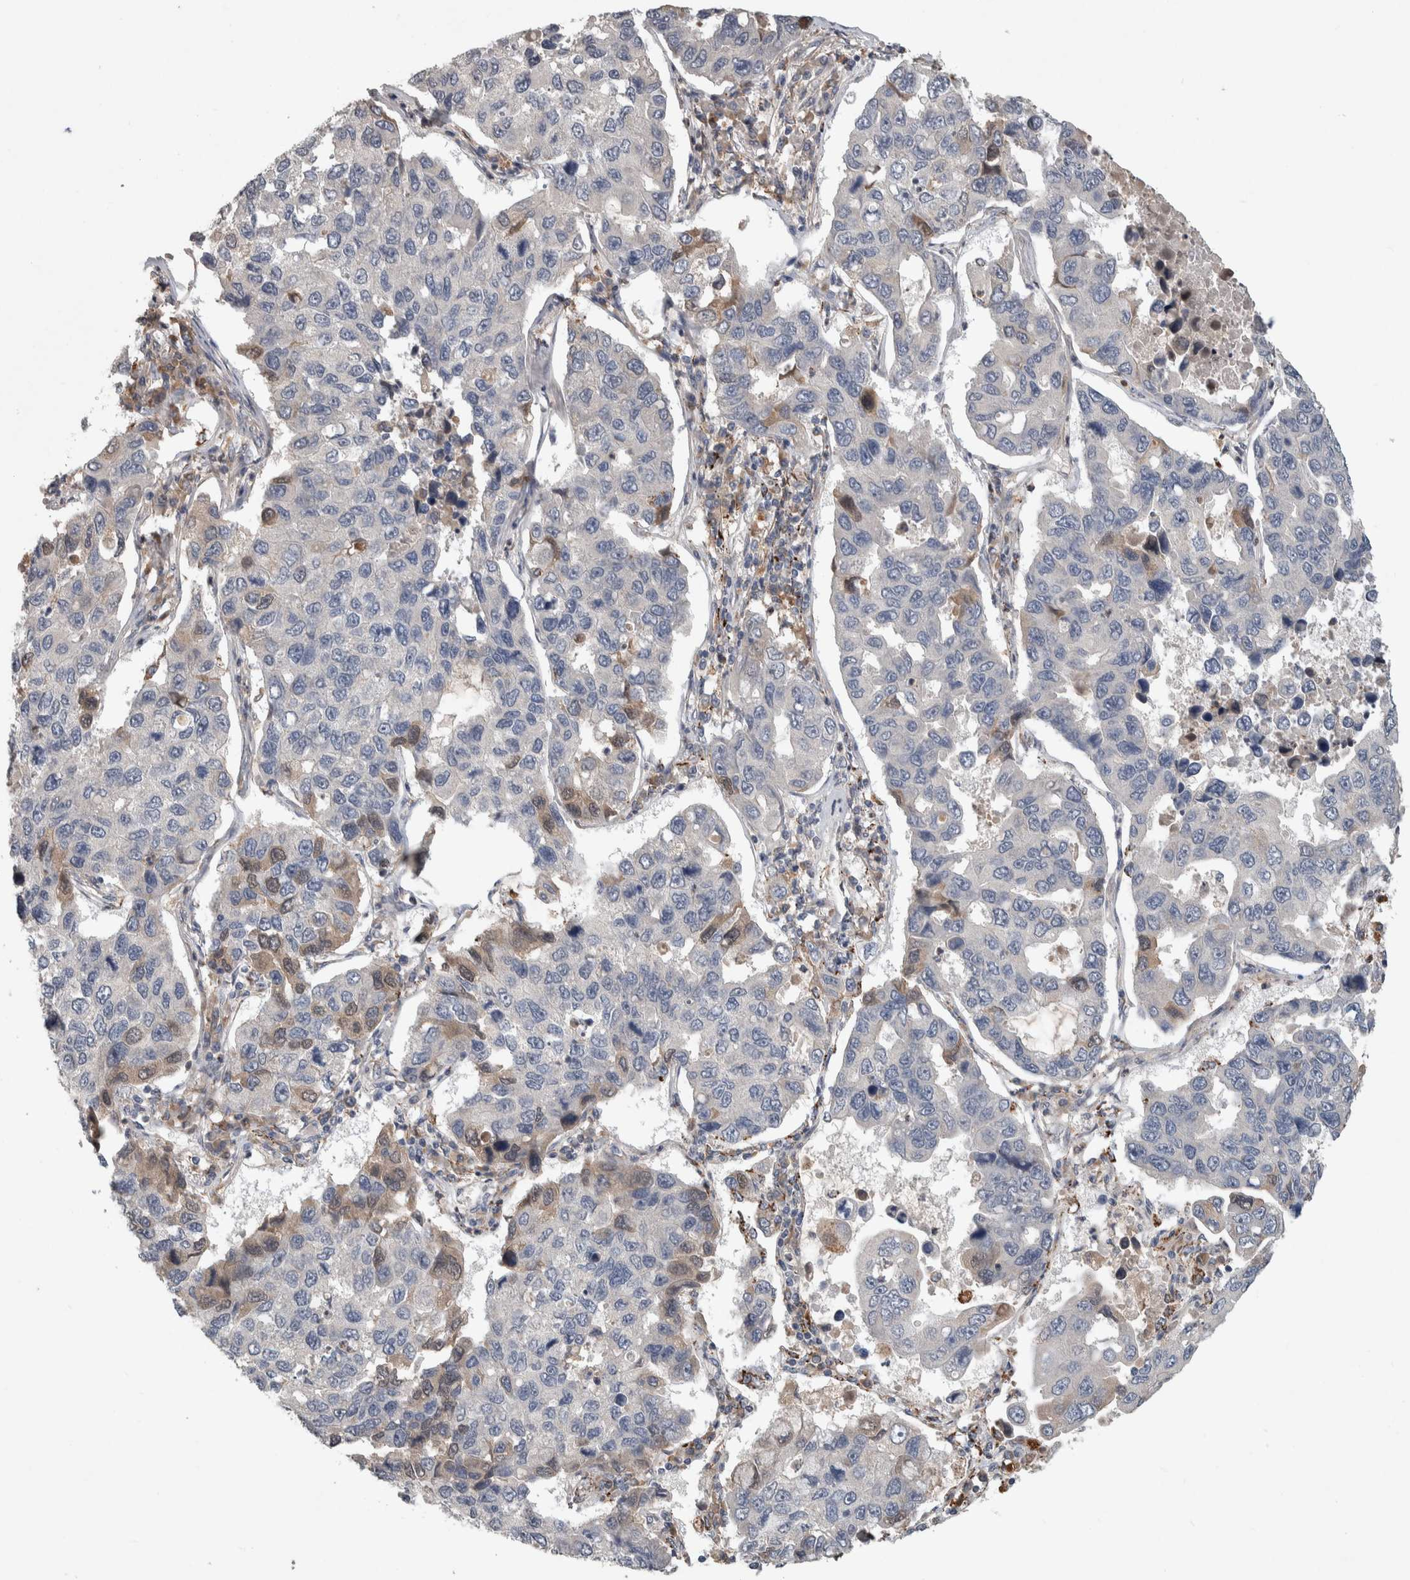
{"staining": {"intensity": "weak", "quantity": "<25%", "location": "cytoplasmic/membranous,nuclear"}, "tissue": "lung cancer", "cell_type": "Tumor cells", "image_type": "cancer", "snomed": [{"axis": "morphology", "description": "Adenocarcinoma, NOS"}, {"axis": "topography", "description": "Lung"}], "caption": "A photomicrograph of adenocarcinoma (lung) stained for a protein shows no brown staining in tumor cells.", "gene": "CHRM3", "patient": {"sex": "male", "age": 64}}